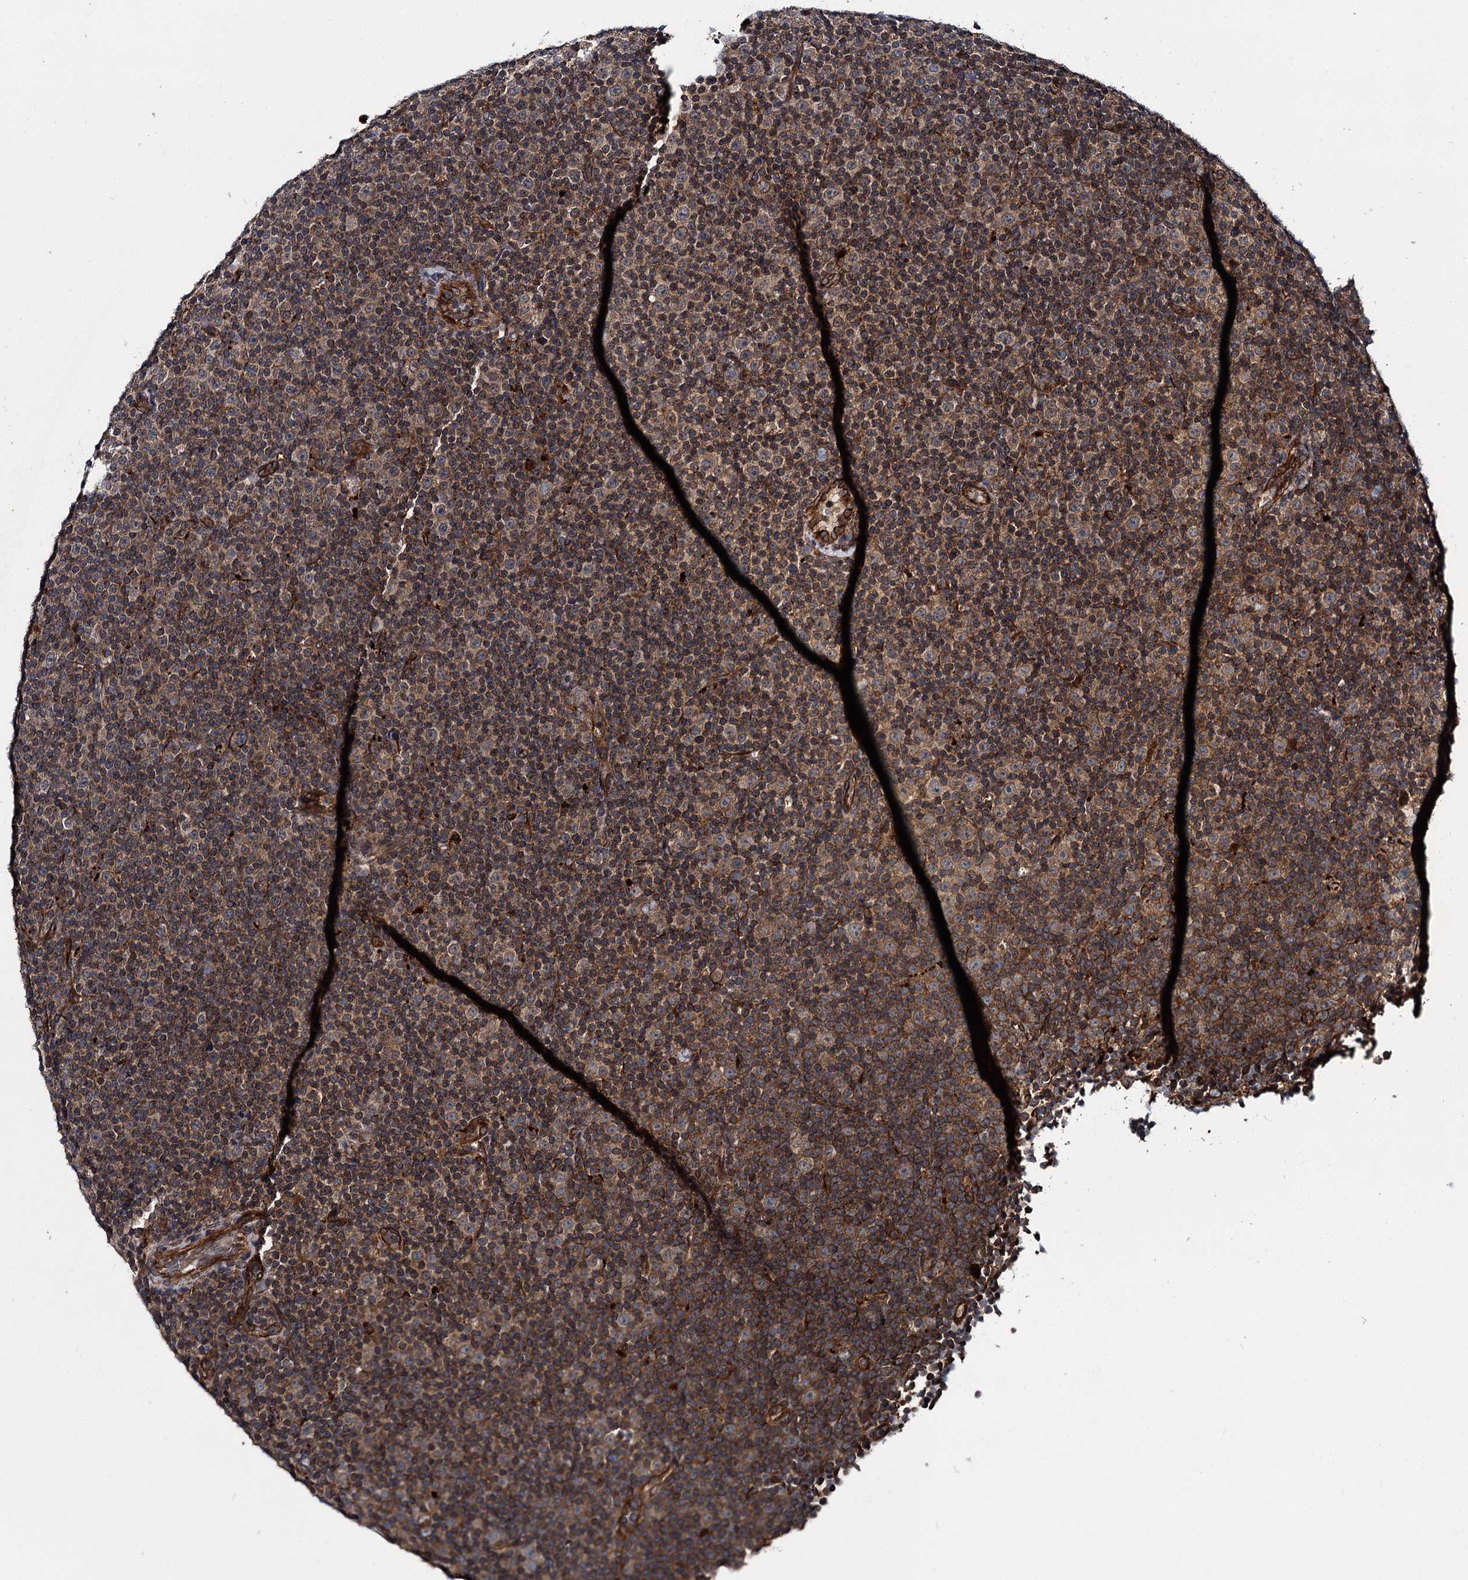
{"staining": {"intensity": "moderate", "quantity": "25%-75%", "location": "cytoplasmic/membranous"}, "tissue": "lymphoma", "cell_type": "Tumor cells", "image_type": "cancer", "snomed": [{"axis": "morphology", "description": "Malignant lymphoma, non-Hodgkin's type, Low grade"}, {"axis": "topography", "description": "Lymph node"}], "caption": "Immunohistochemistry histopathology image of neoplastic tissue: lymphoma stained using immunohistochemistry exhibits medium levels of moderate protein expression localized specifically in the cytoplasmic/membranous of tumor cells, appearing as a cytoplasmic/membranous brown color.", "gene": "ZFYVE19", "patient": {"sex": "female", "age": 67}}